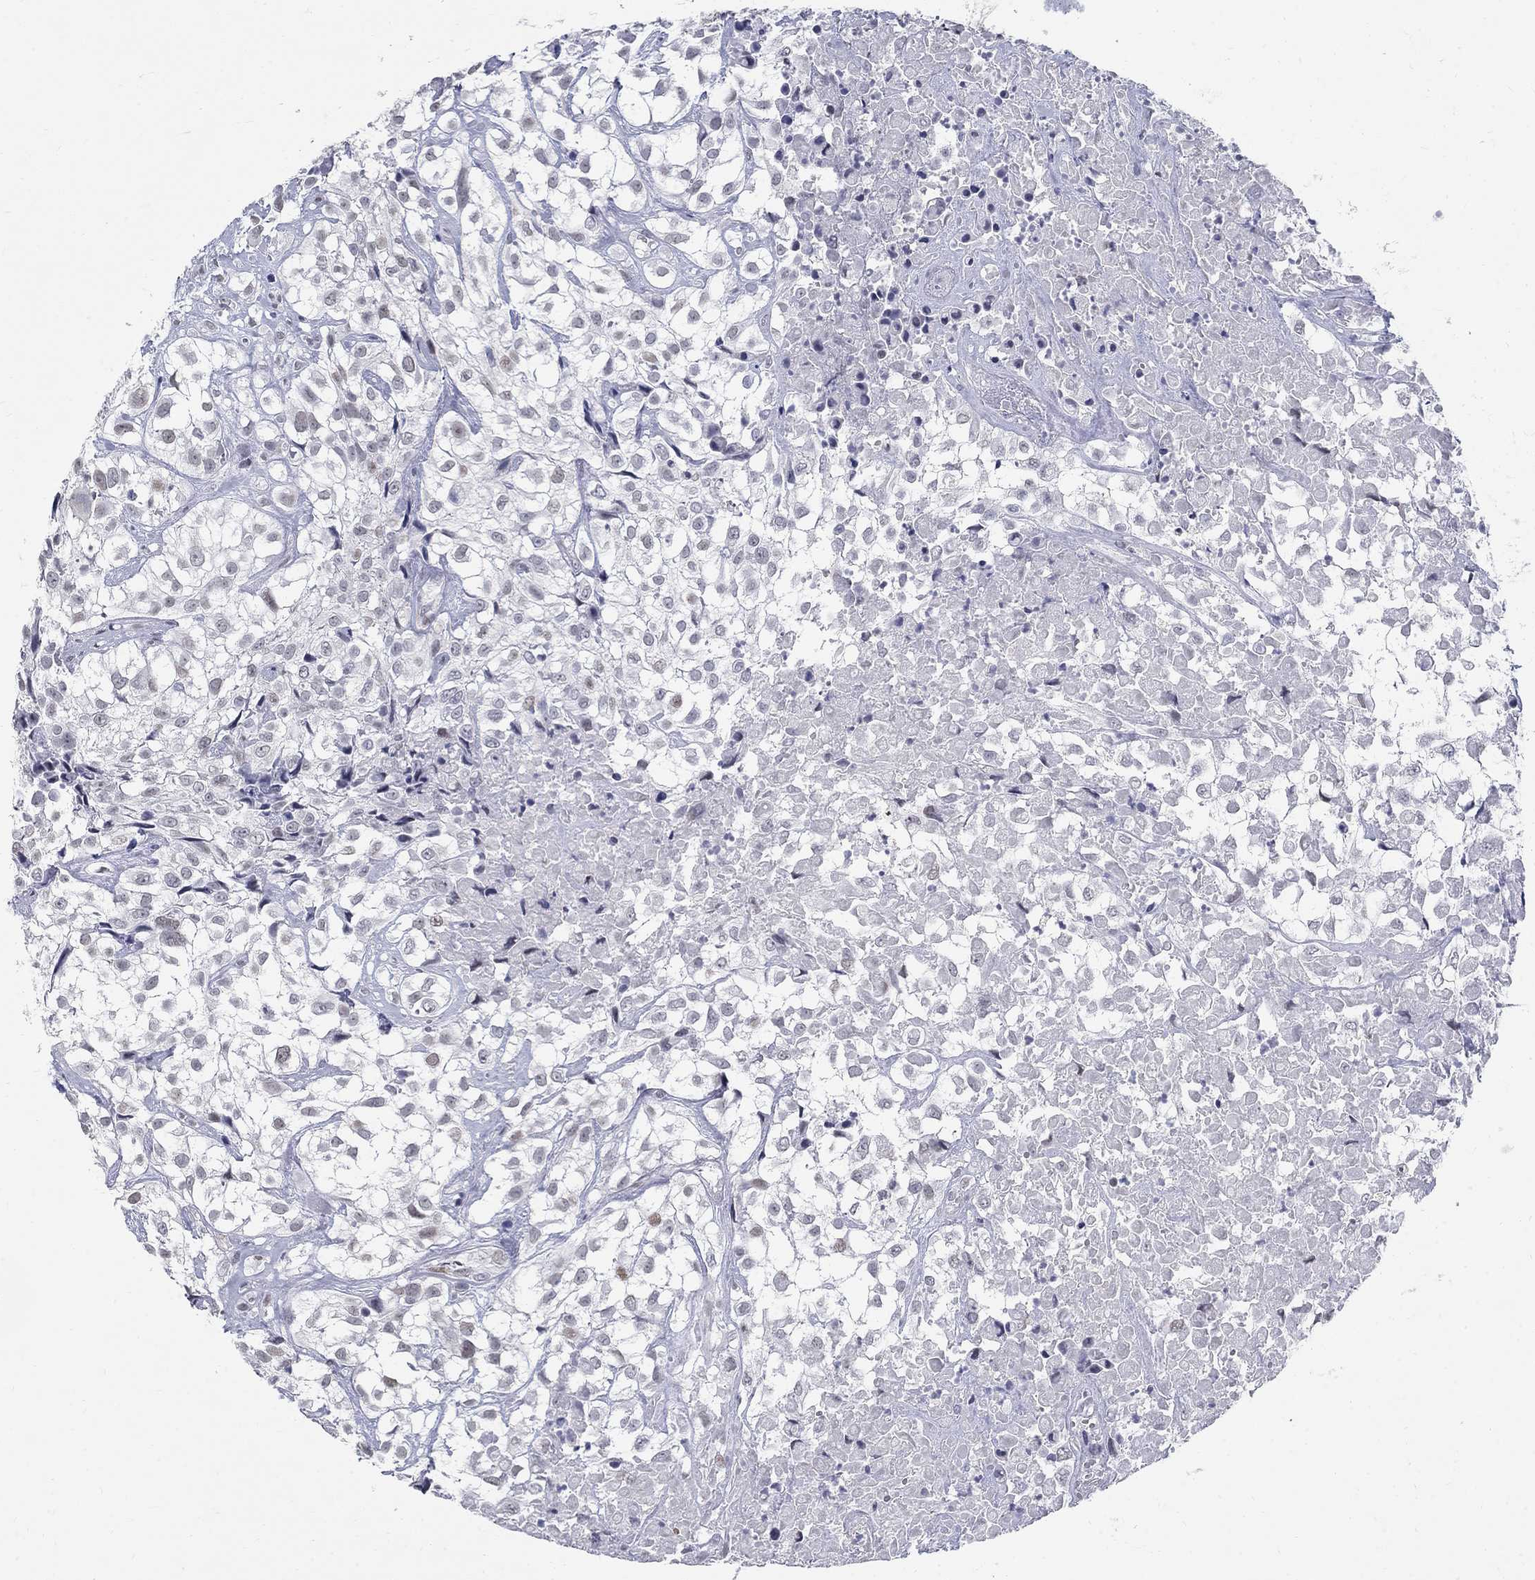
{"staining": {"intensity": "weak", "quantity": "<25%", "location": "nuclear"}, "tissue": "urothelial cancer", "cell_type": "Tumor cells", "image_type": "cancer", "snomed": [{"axis": "morphology", "description": "Urothelial carcinoma, High grade"}, {"axis": "topography", "description": "Urinary bladder"}], "caption": "This is an immunohistochemistry photomicrograph of high-grade urothelial carcinoma. There is no expression in tumor cells.", "gene": "BHLHE22", "patient": {"sex": "male", "age": 56}}